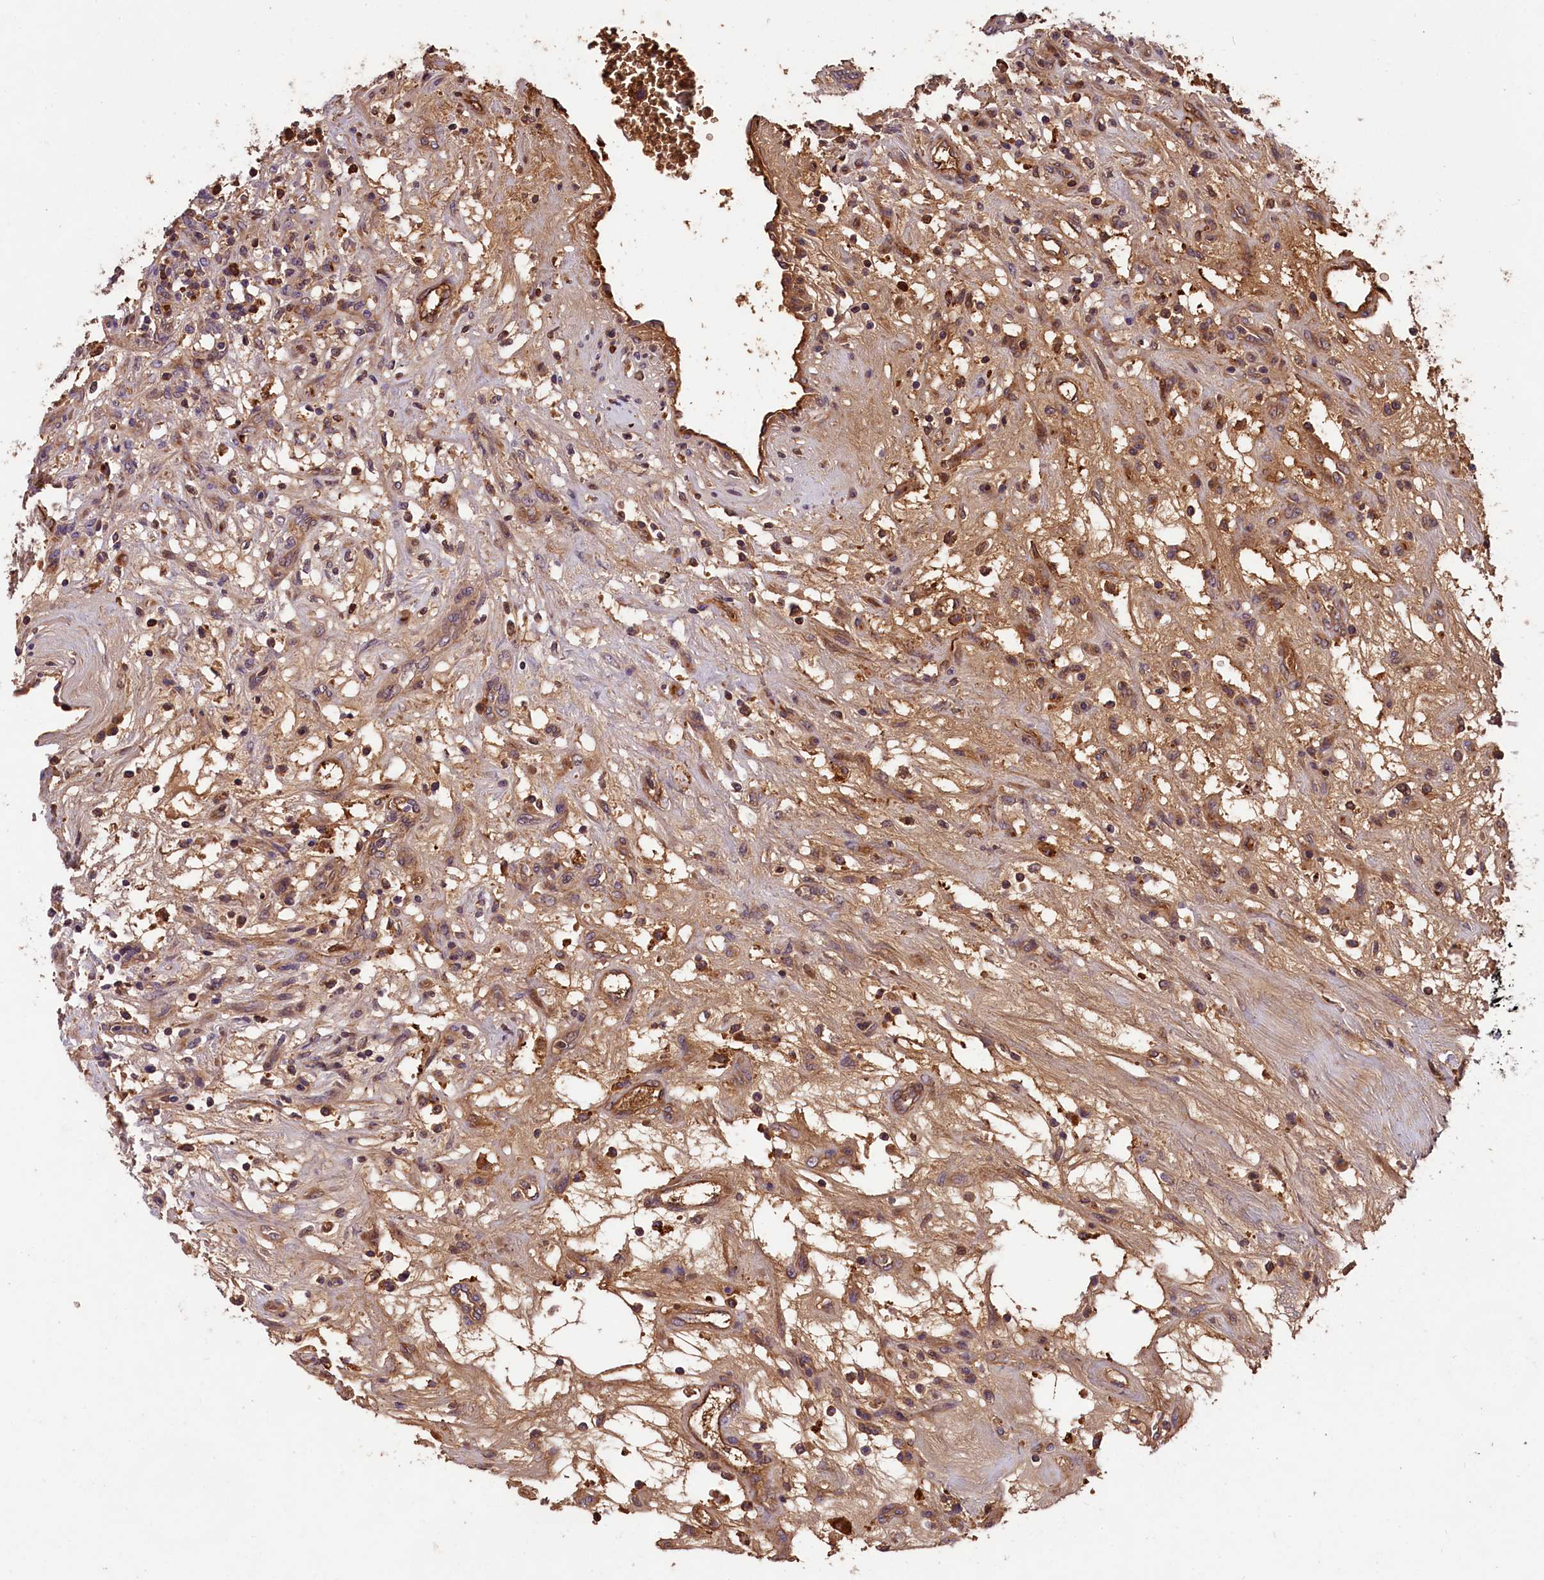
{"staining": {"intensity": "weak", "quantity": ">75%", "location": "cytoplasmic/membranous"}, "tissue": "renal cancer", "cell_type": "Tumor cells", "image_type": "cancer", "snomed": [{"axis": "morphology", "description": "Adenocarcinoma, NOS"}, {"axis": "topography", "description": "Kidney"}], "caption": "Adenocarcinoma (renal) stained with a brown dye displays weak cytoplasmic/membranous positive staining in about >75% of tumor cells.", "gene": "PHAF1", "patient": {"sex": "female", "age": 57}}